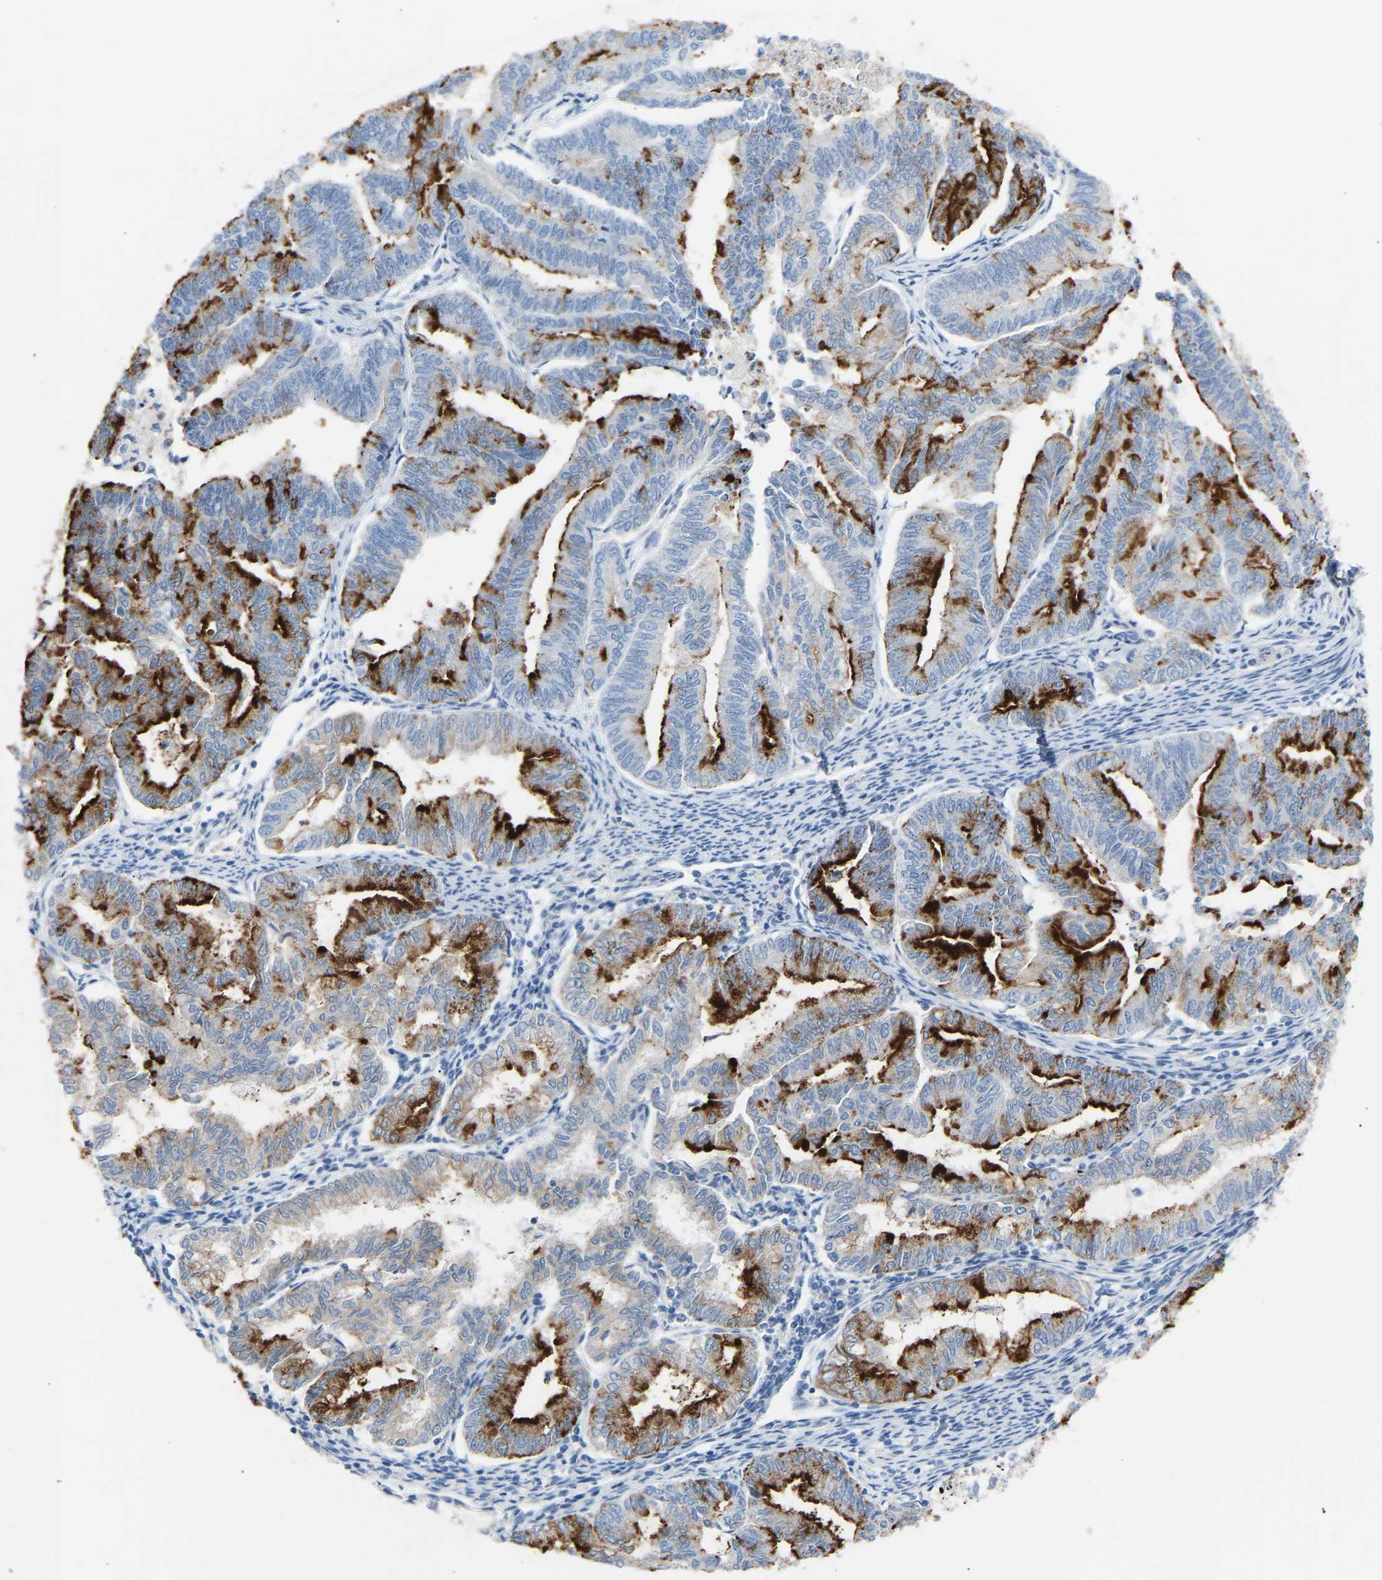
{"staining": {"intensity": "strong", "quantity": "25%-75%", "location": "cytoplasmic/membranous"}, "tissue": "endometrial cancer", "cell_type": "Tumor cells", "image_type": "cancer", "snomed": [{"axis": "morphology", "description": "Adenocarcinoma, NOS"}, {"axis": "topography", "description": "Endometrium"}], "caption": "DAB immunohistochemical staining of human endometrial cancer exhibits strong cytoplasmic/membranous protein staining in about 25%-75% of tumor cells.", "gene": "PEX1", "patient": {"sex": "female", "age": 79}}